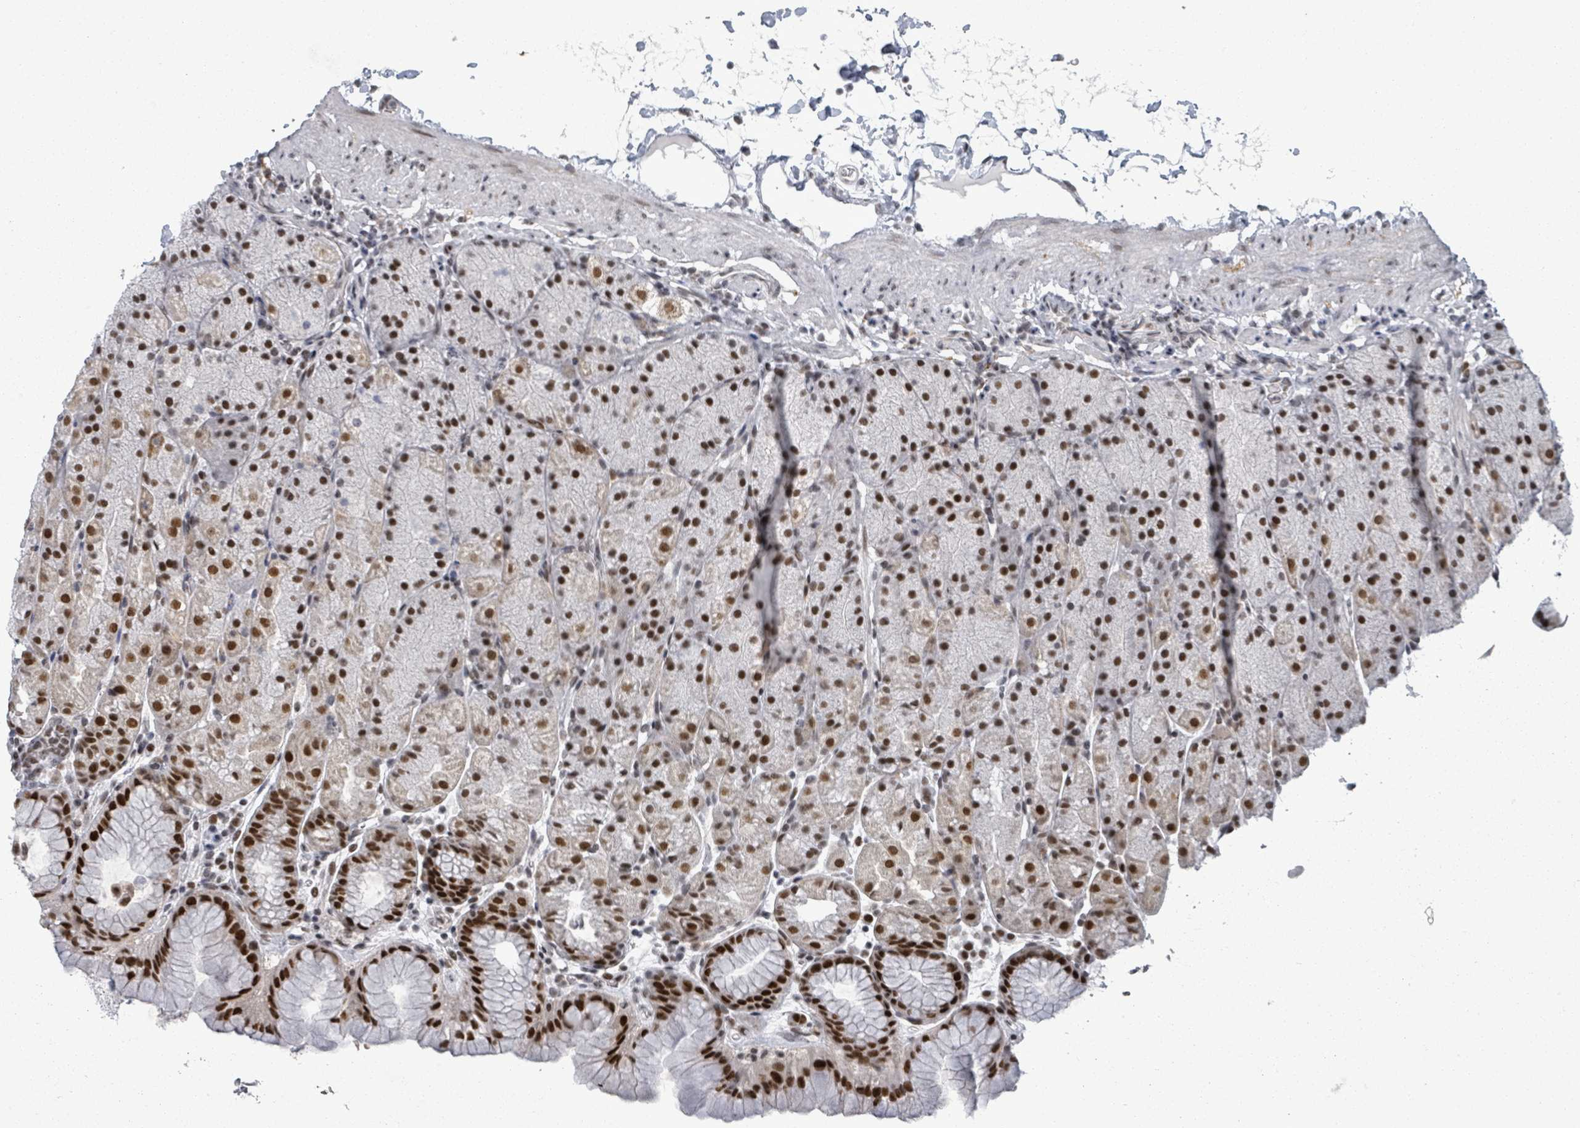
{"staining": {"intensity": "strong", "quantity": "25%-75%", "location": "cytoplasmic/membranous,nuclear"}, "tissue": "stomach", "cell_type": "Glandular cells", "image_type": "normal", "snomed": [{"axis": "morphology", "description": "Normal tissue, NOS"}, {"axis": "topography", "description": "Stomach, upper"}, {"axis": "topography", "description": "Stomach, lower"}], "caption": "Protein analysis of unremarkable stomach displays strong cytoplasmic/membranous,nuclear expression in approximately 25%-75% of glandular cells.", "gene": "BIVM", "patient": {"sex": "male", "age": 67}}